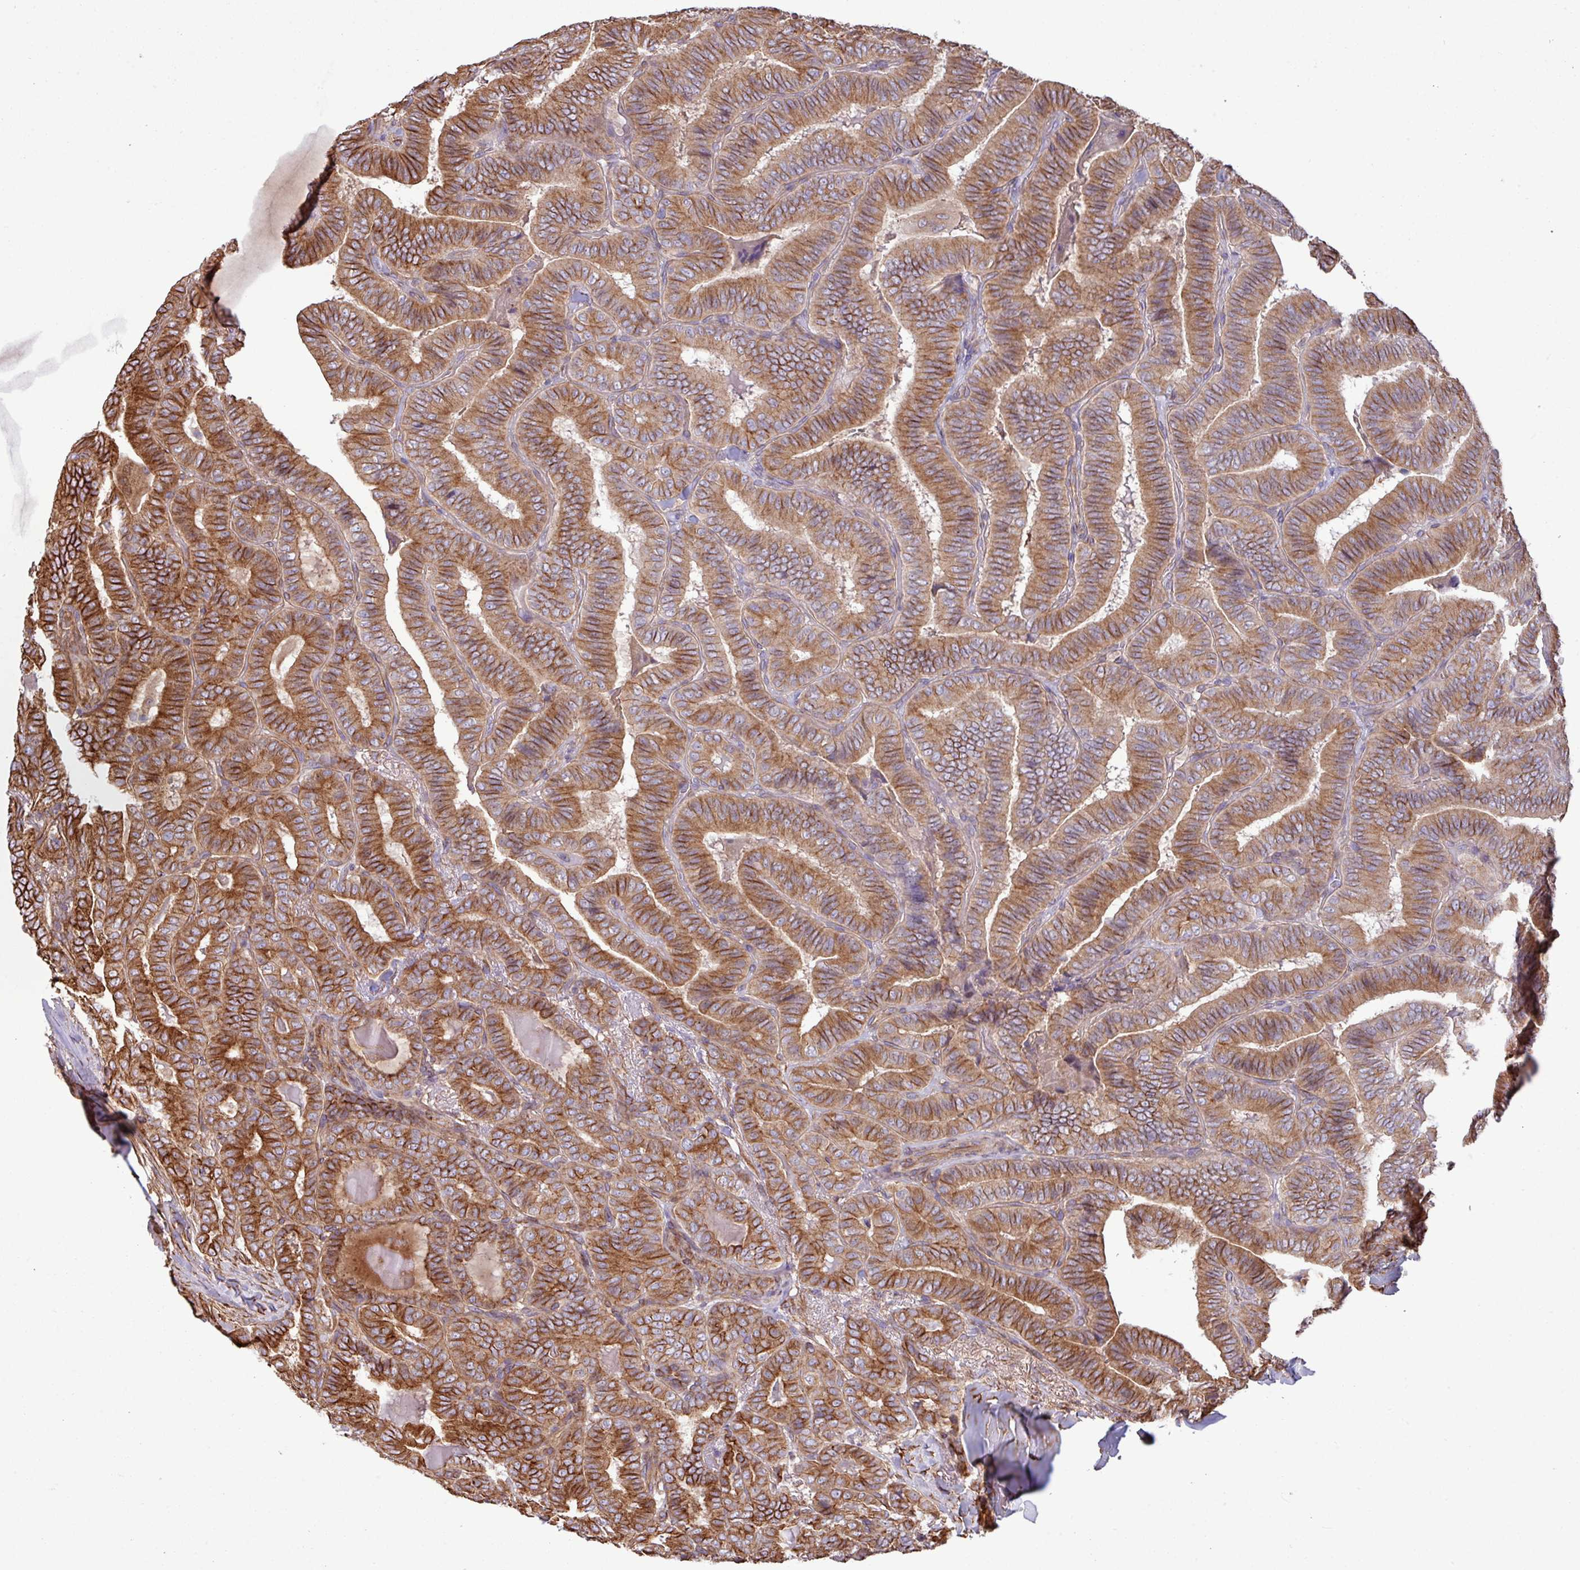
{"staining": {"intensity": "strong", "quantity": ">75%", "location": "cytoplasmic/membranous"}, "tissue": "thyroid cancer", "cell_type": "Tumor cells", "image_type": "cancer", "snomed": [{"axis": "morphology", "description": "Papillary adenocarcinoma, NOS"}, {"axis": "topography", "description": "Thyroid gland"}], "caption": "Immunohistochemistry micrograph of thyroid papillary adenocarcinoma stained for a protein (brown), which displays high levels of strong cytoplasmic/membranous positivity in about >75% of tumor cells.", "gene": "ZNF300", "patient": {"sex": "male", "age": 61}}